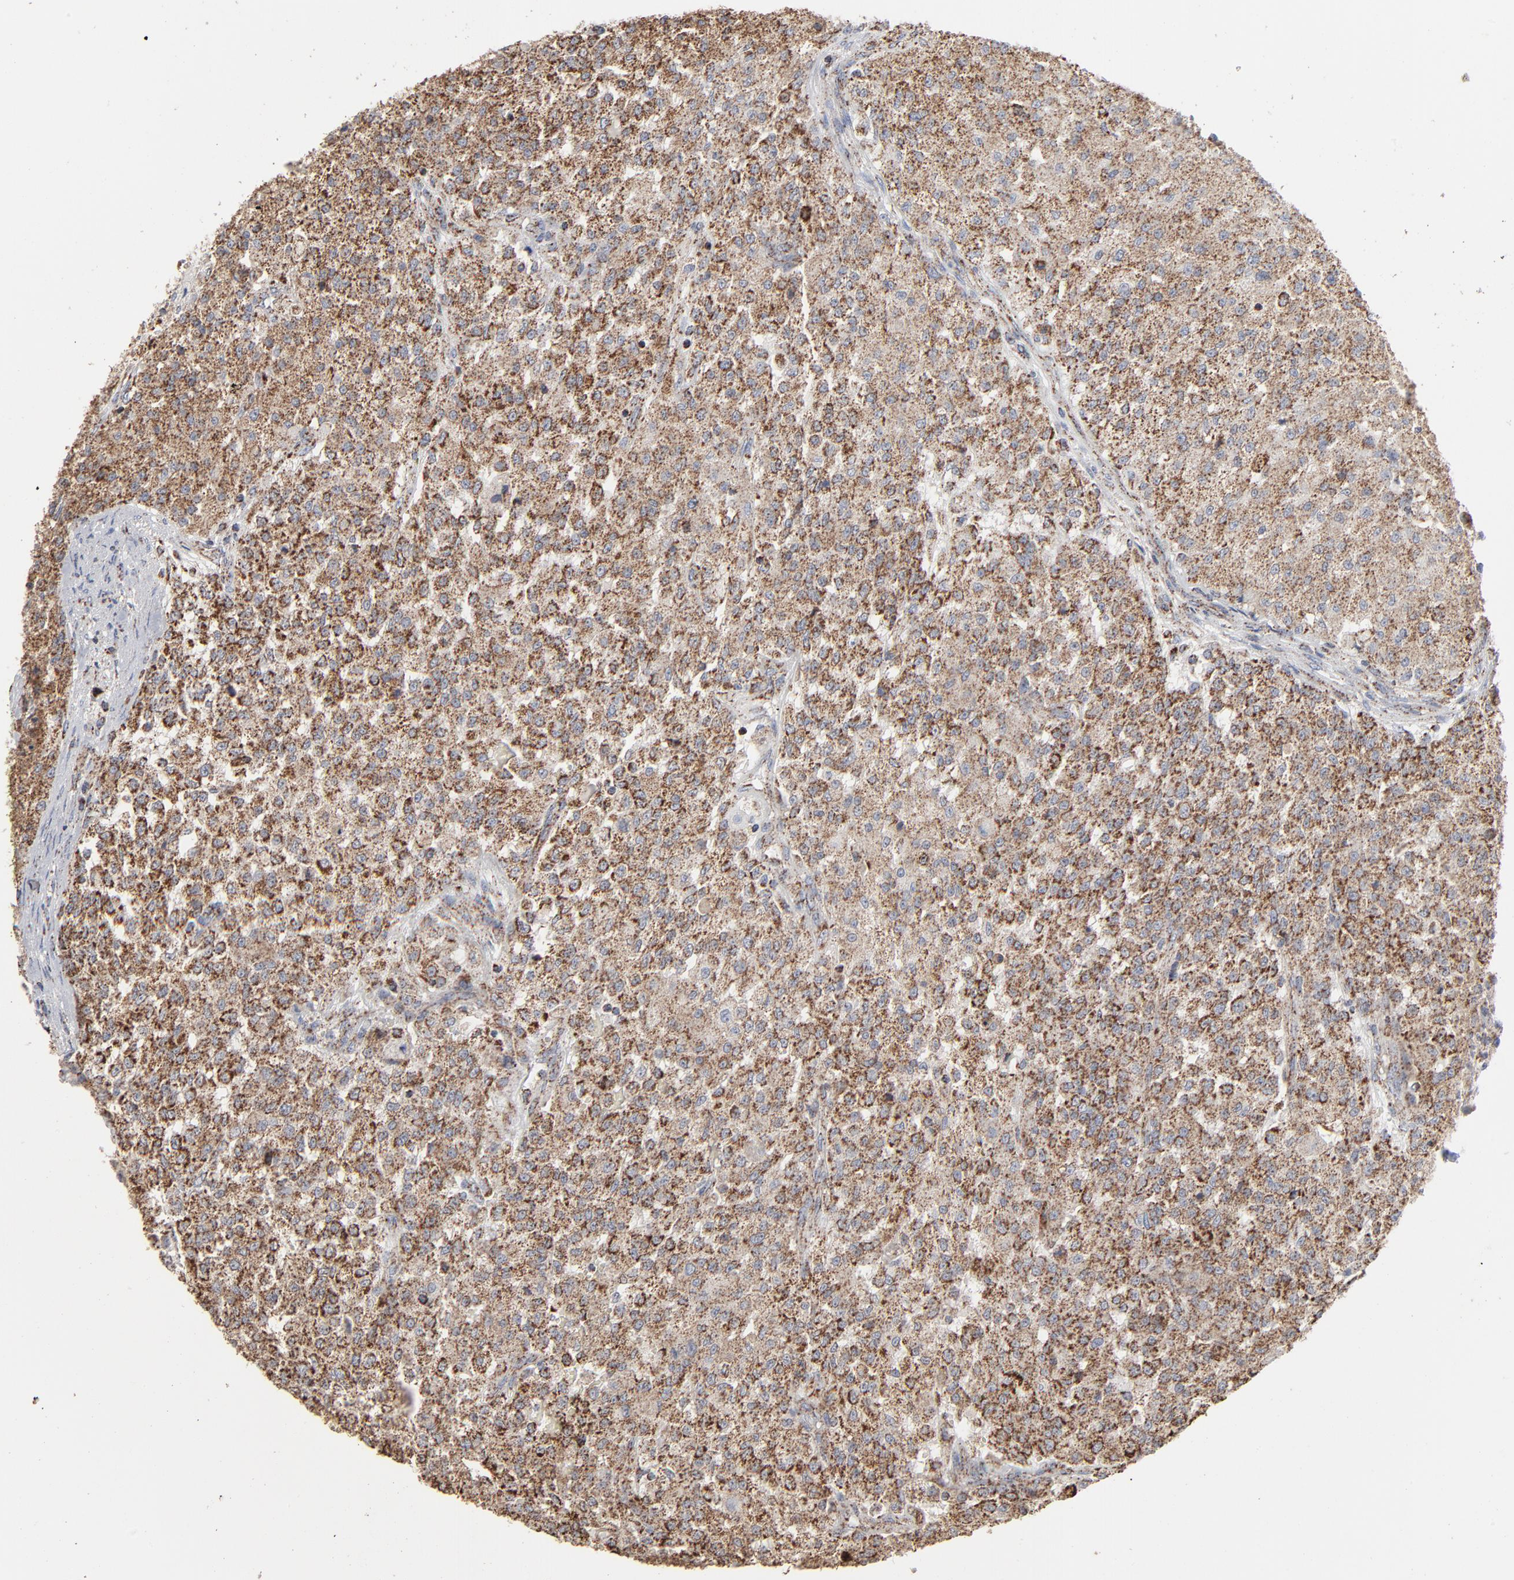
{"staining": {"intensity": "strong", "quantity": ">75%", "location": "cytoplasmic/membranous"}, "tissue": "testis cancer", "cell_type": "Tumor cells", "image_type": "cancer", "snomed": [{"axis": "morphology", "description": "Seminoma, NOS"}, {"axis": "topography", "description": "Testis"}], "caption": "Immunohistochemistry image of testis cancer stained for a protein (brown), which exhibits high levels of strong cytoplasmic/membranous expression in approximately >75% of tumor cells.", "gene": "UQCRC1", "patient": {"sex": "male", "age": 59}}